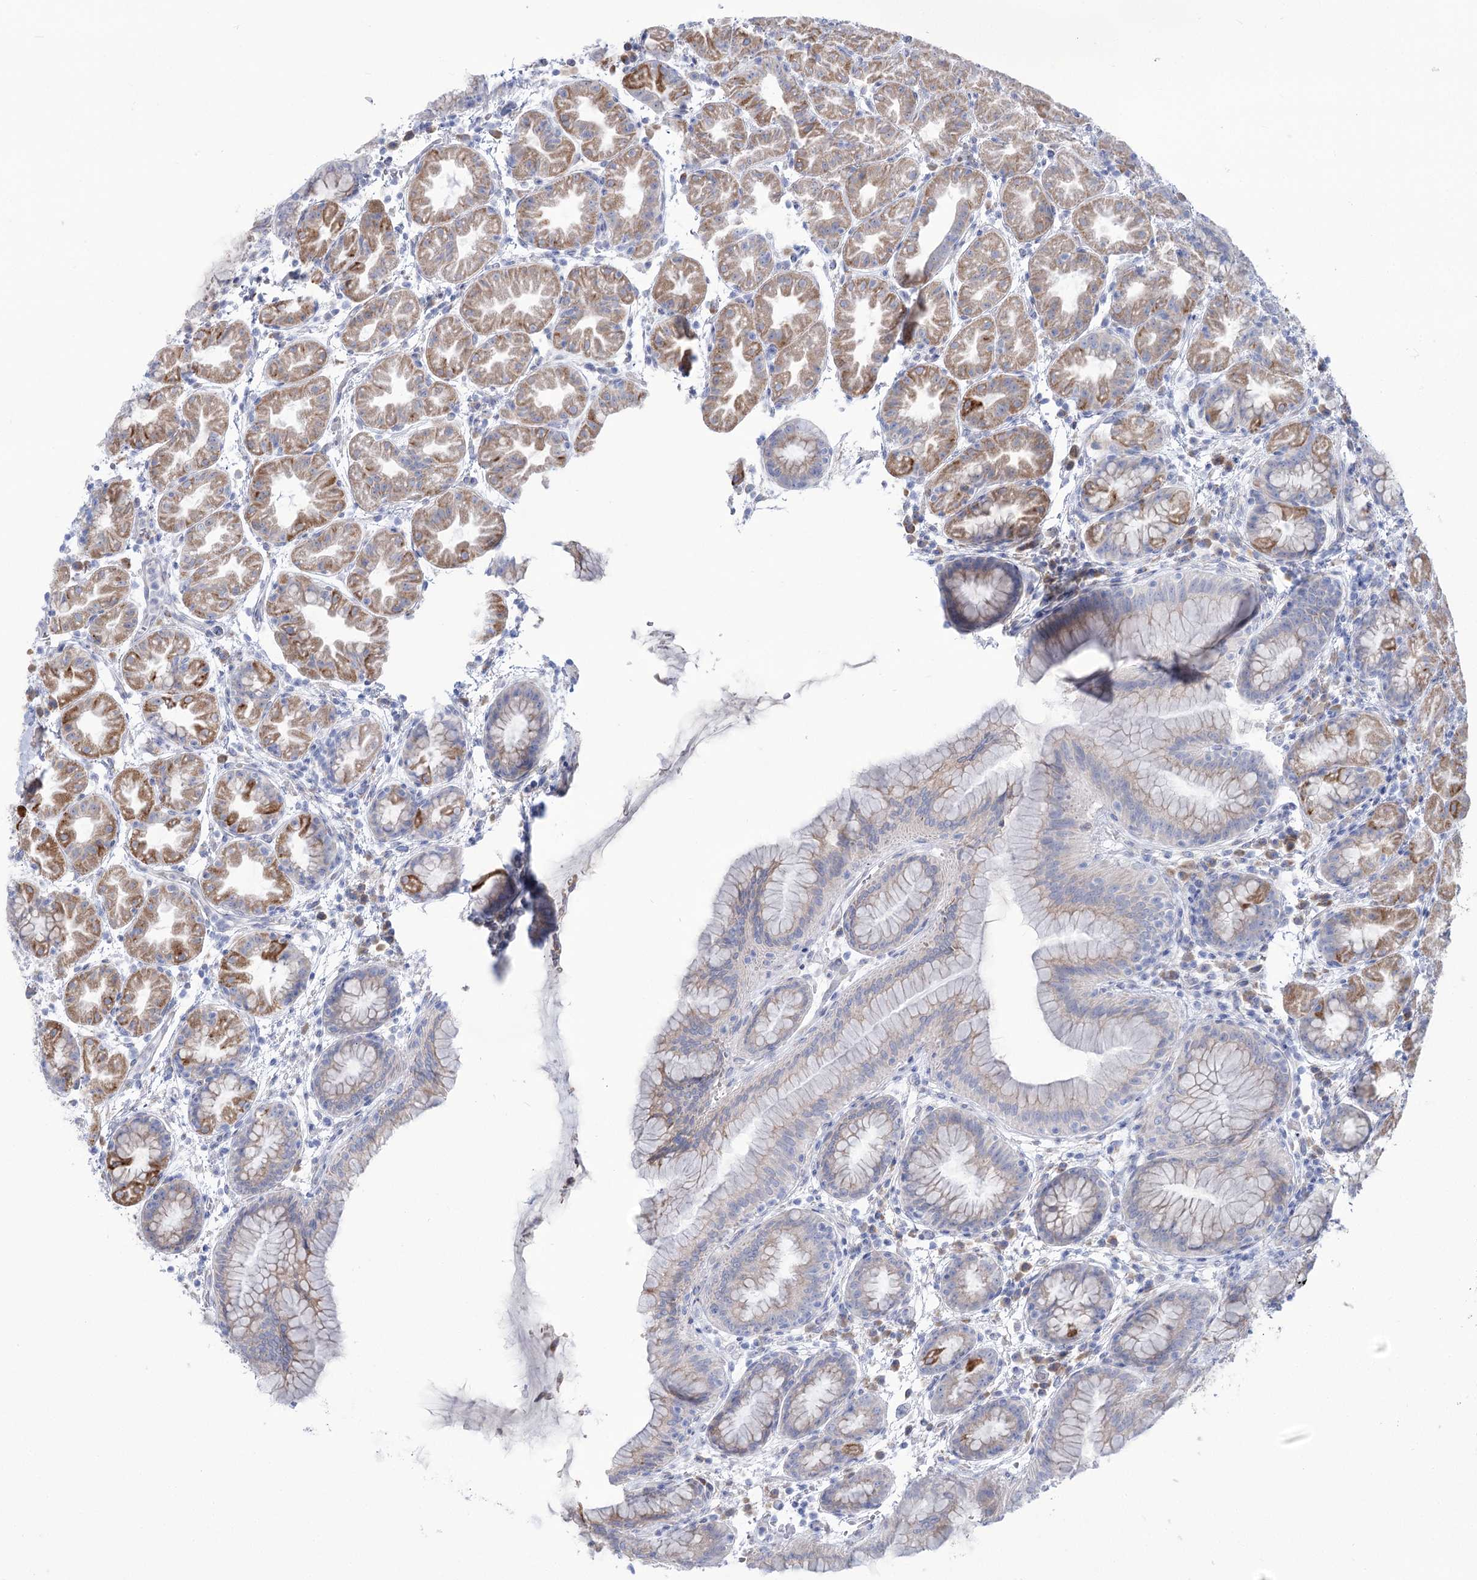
{"staining": {"intensity": "moderate", "quantity": "25%-75%", "location": "cytoplasmic/membranous"}, "tissue": "stomach", "cell_type": "Glandular cells", "image_type": "normal", "snomed": [{"axis": "morphology", "description": "Normal tissue, NOS"}, {"axis": "topography", "description": "Stomach"}], "caption": "Human stomach stained with a protein marker shows moderate staining in glandular cells.", "gene": "STT3B", "patient": {"sex": "female", "age": 79}}